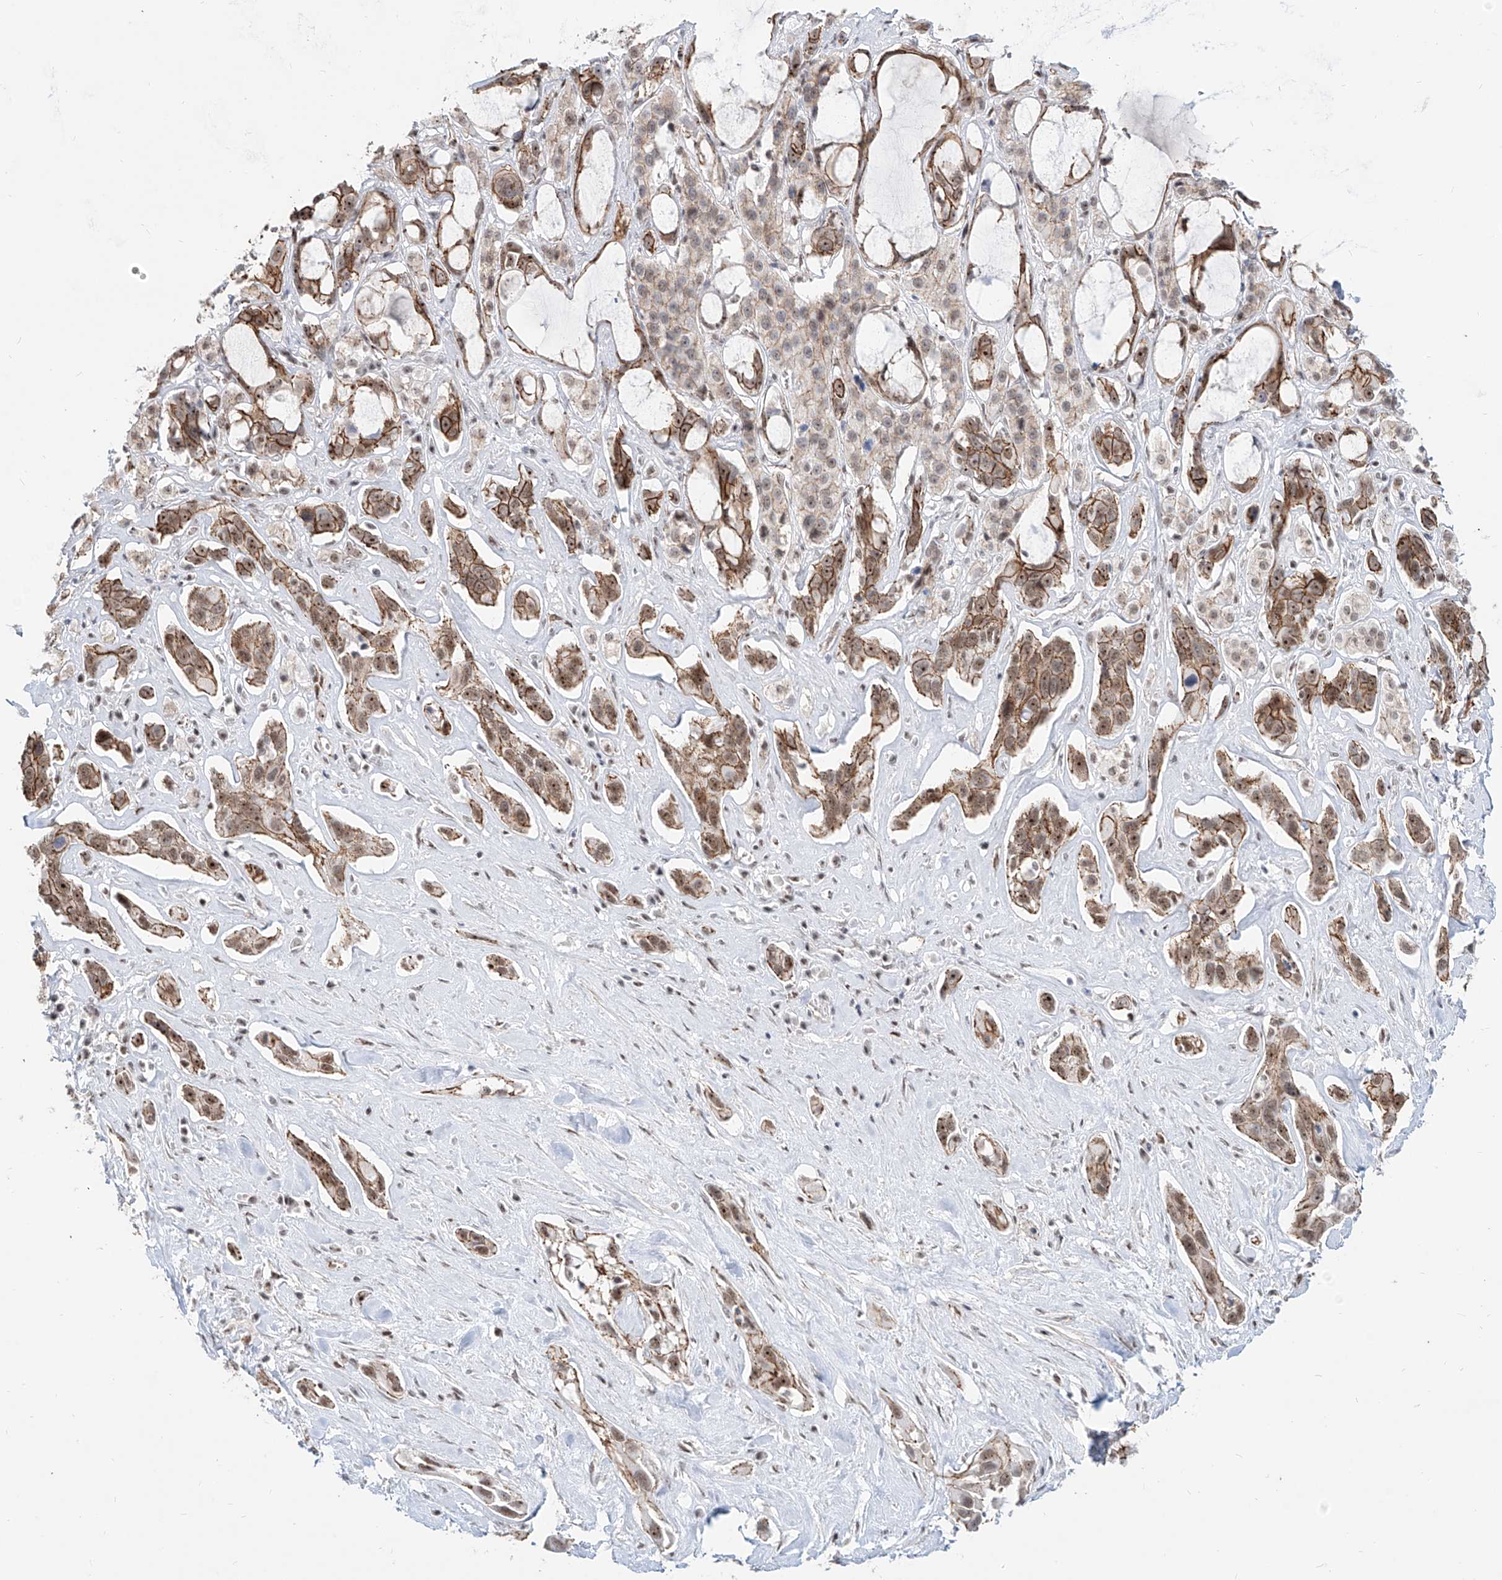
{"staining": {"intensity": "moderate", "quantity": ">75%", "location": "cytoplasmic/membranous,nuclear"}, "tissue": "pancreatic cancer", "cell_type": "Tumor cells", "image_type": "cancer", "snomed": [{"axis": "morphology", "description": "Adenocarcinoma, NOS"}, {"axis": "topography", "description": "Pancreas"}], "caption": "An immunohistochemistry (IHC) micrograph of neoplastic tissue is shown. Protein staining in brown labels moderate cytoplasmic/membranous and nuclear positivity in pancreatic adenocarcinoma within tumor cells. (Stains: DAB (3,3'-diaminobenzidine) in brown, nuclei in blue, Microscopy: brightfield microscopy at high magnification).", "gene": "ZNF710", "patient": {"sex": "female", "age": 60}}